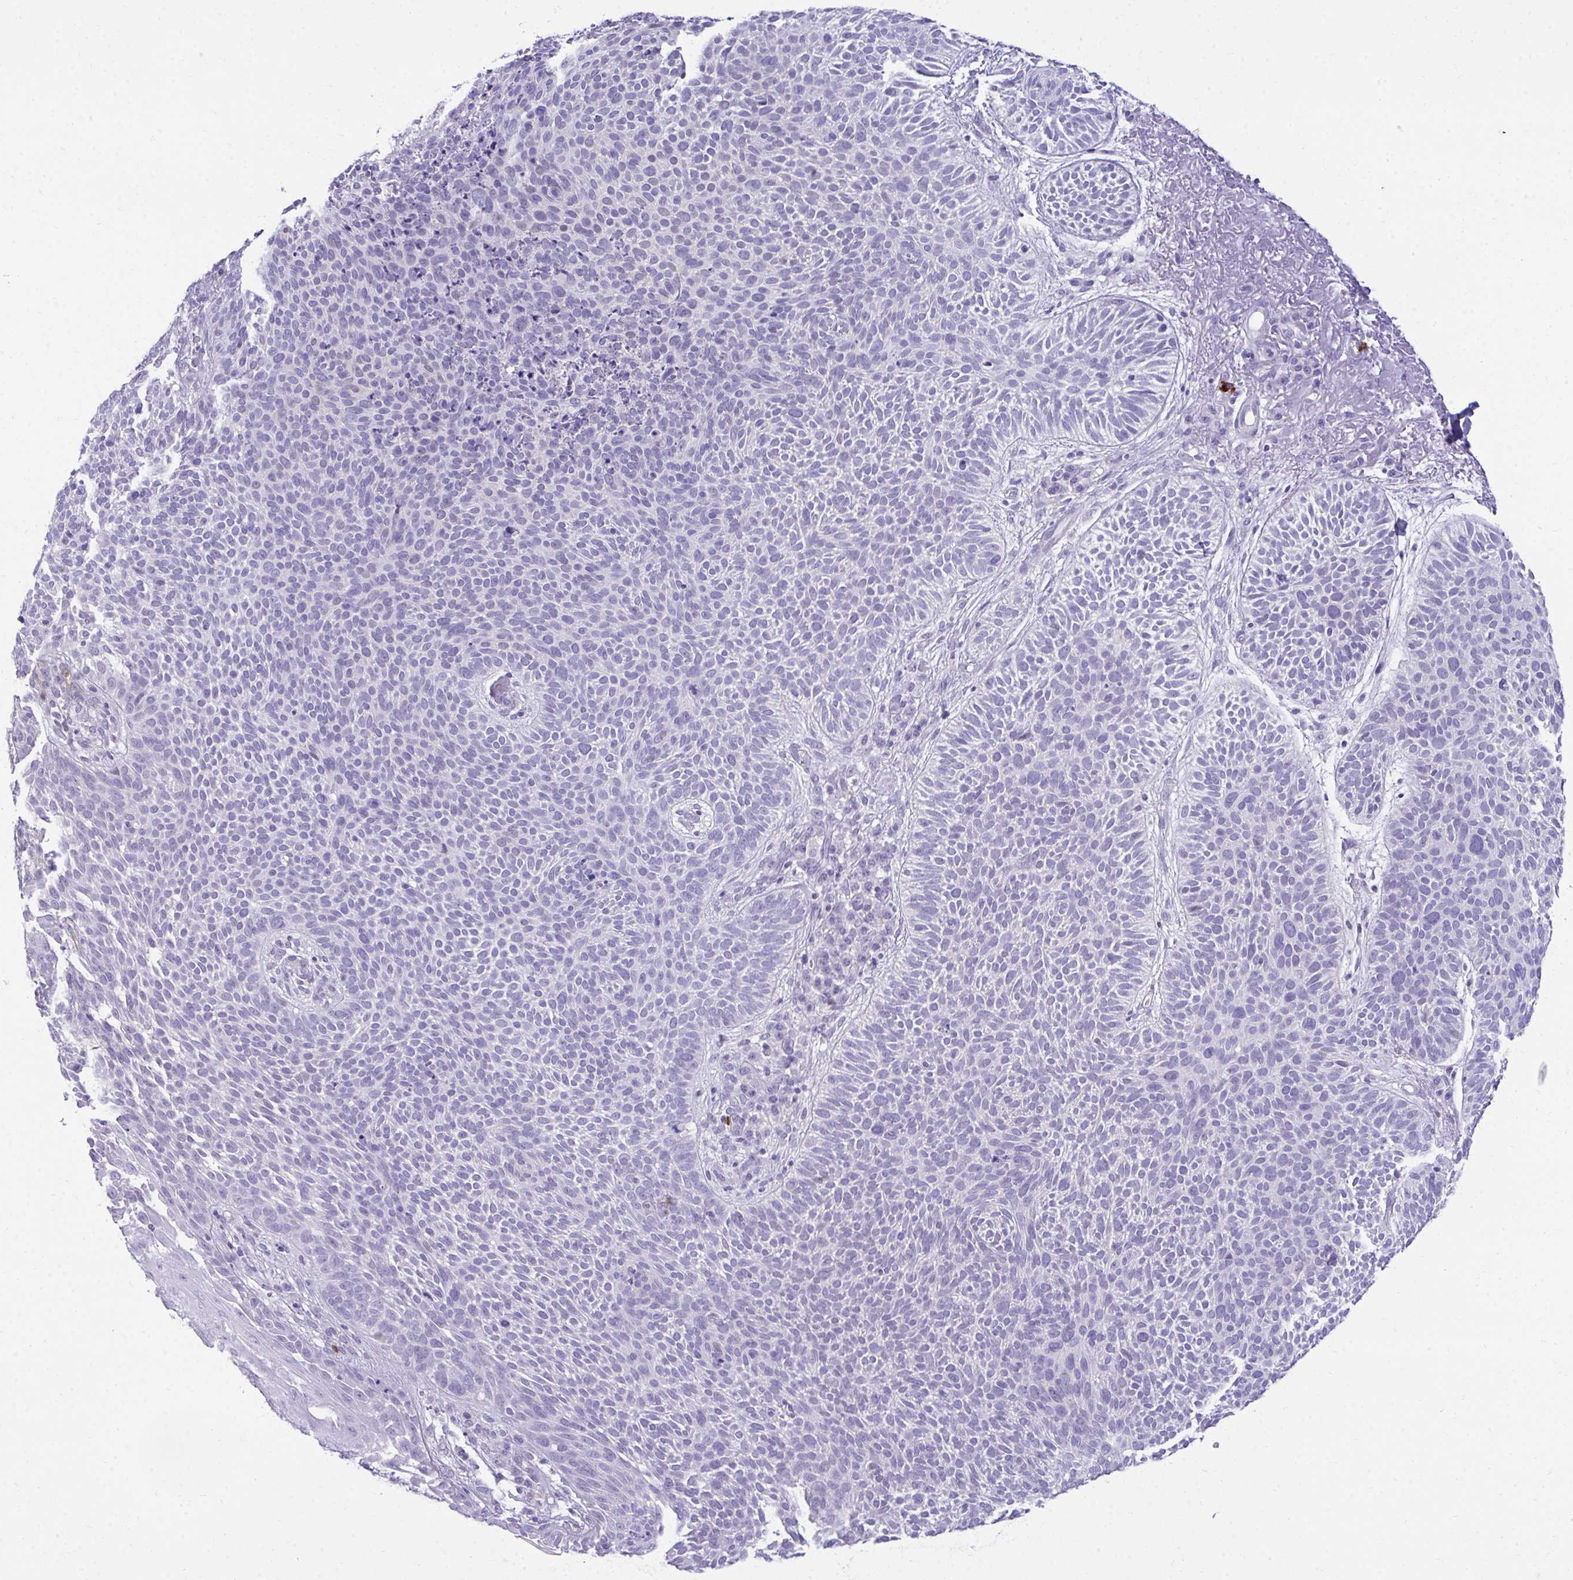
{"staining": {"intensity": "negative", "quantity": "none", "location": "none"}, "tissue": "skin cancer", "cell_type": "Tumor cells", "image_type": "cancer", "snomed": [{"axis": "morphology", "description": "Basal cell carcinoma"}, {"axis": "topography", "description": "Skin"}, {"axis": "topography", "description": "Skin of face"}], "caption": "The photomicrograph demonstrates no significant staining in tumor cells of skin basal cell carcinoma. (DAB immunohistochemistry with hematoxylin counter stain).", "gene": "PGM2L1", "patient": {"sex": "female", "age": 82}}